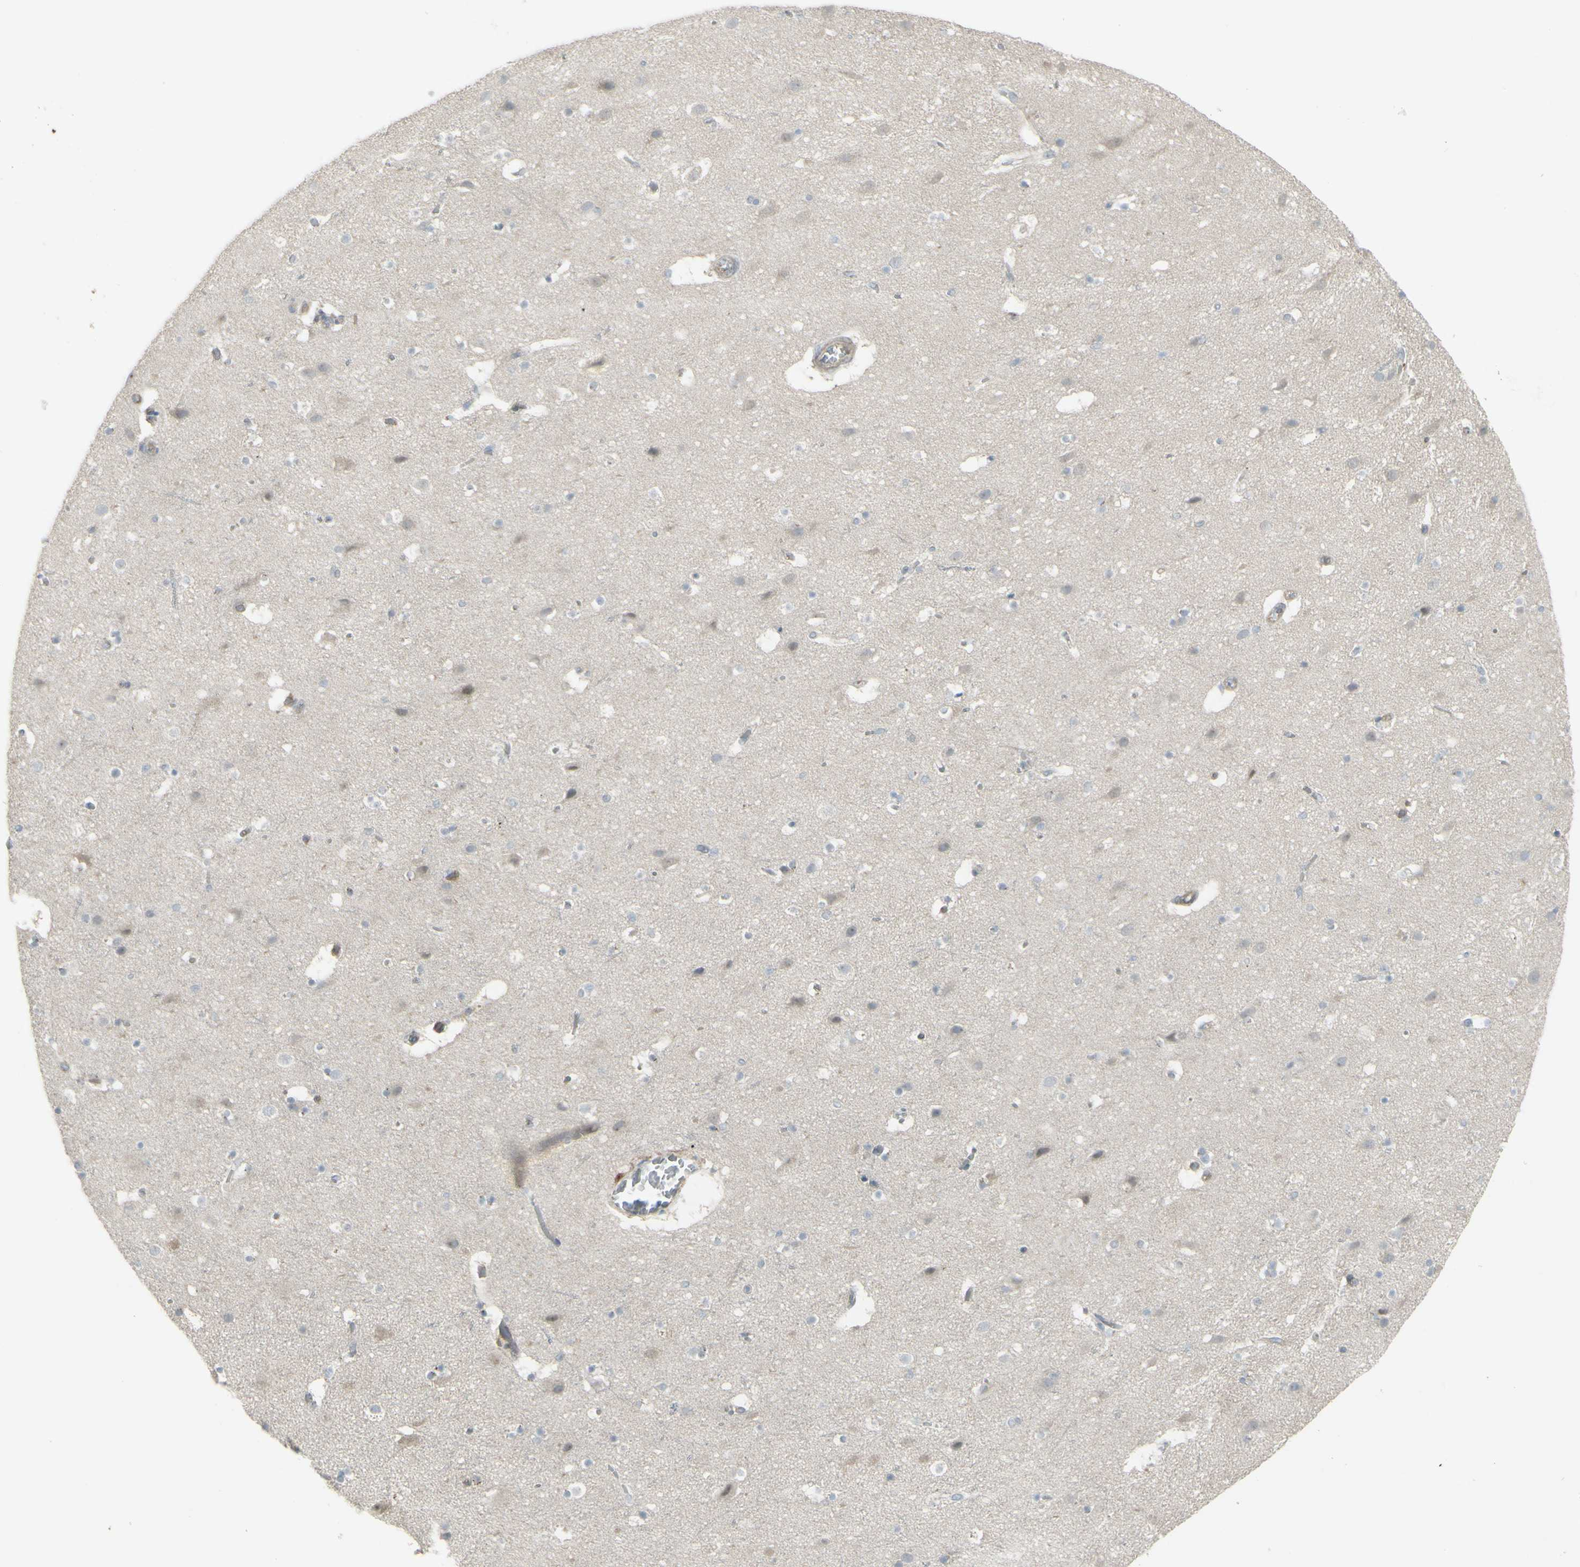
{"staining": {"intensity": "weak", "quantity": "25%-75%", "location": "cytoplasmic/membranous"}, "tissue": "cerebral cortex", "cell_type": "Endothelial cells", "image_type": "normal", "snomed": [{"axis": "morphology", "description": "Normal tissue, NOS"}, {"axis": "topography", "description": "Cerebral cortex"}], "caption": "DAB (3,3'-diaminobenzidine) immunohistochemical staining of normal human cerebral cortex reveals weak cytoplasmic/membranous protein expression in about 25%-75% of endothelial cells. The staining was performed using DAB (3,3'-diaminobenzidine) to visualize the protein expression in brown, while the nuclei were stained in blue with hematoxylin (Magnification: 20x).", "gene": "GALNT6", "patient": {"sex": "male", "age": 45}}